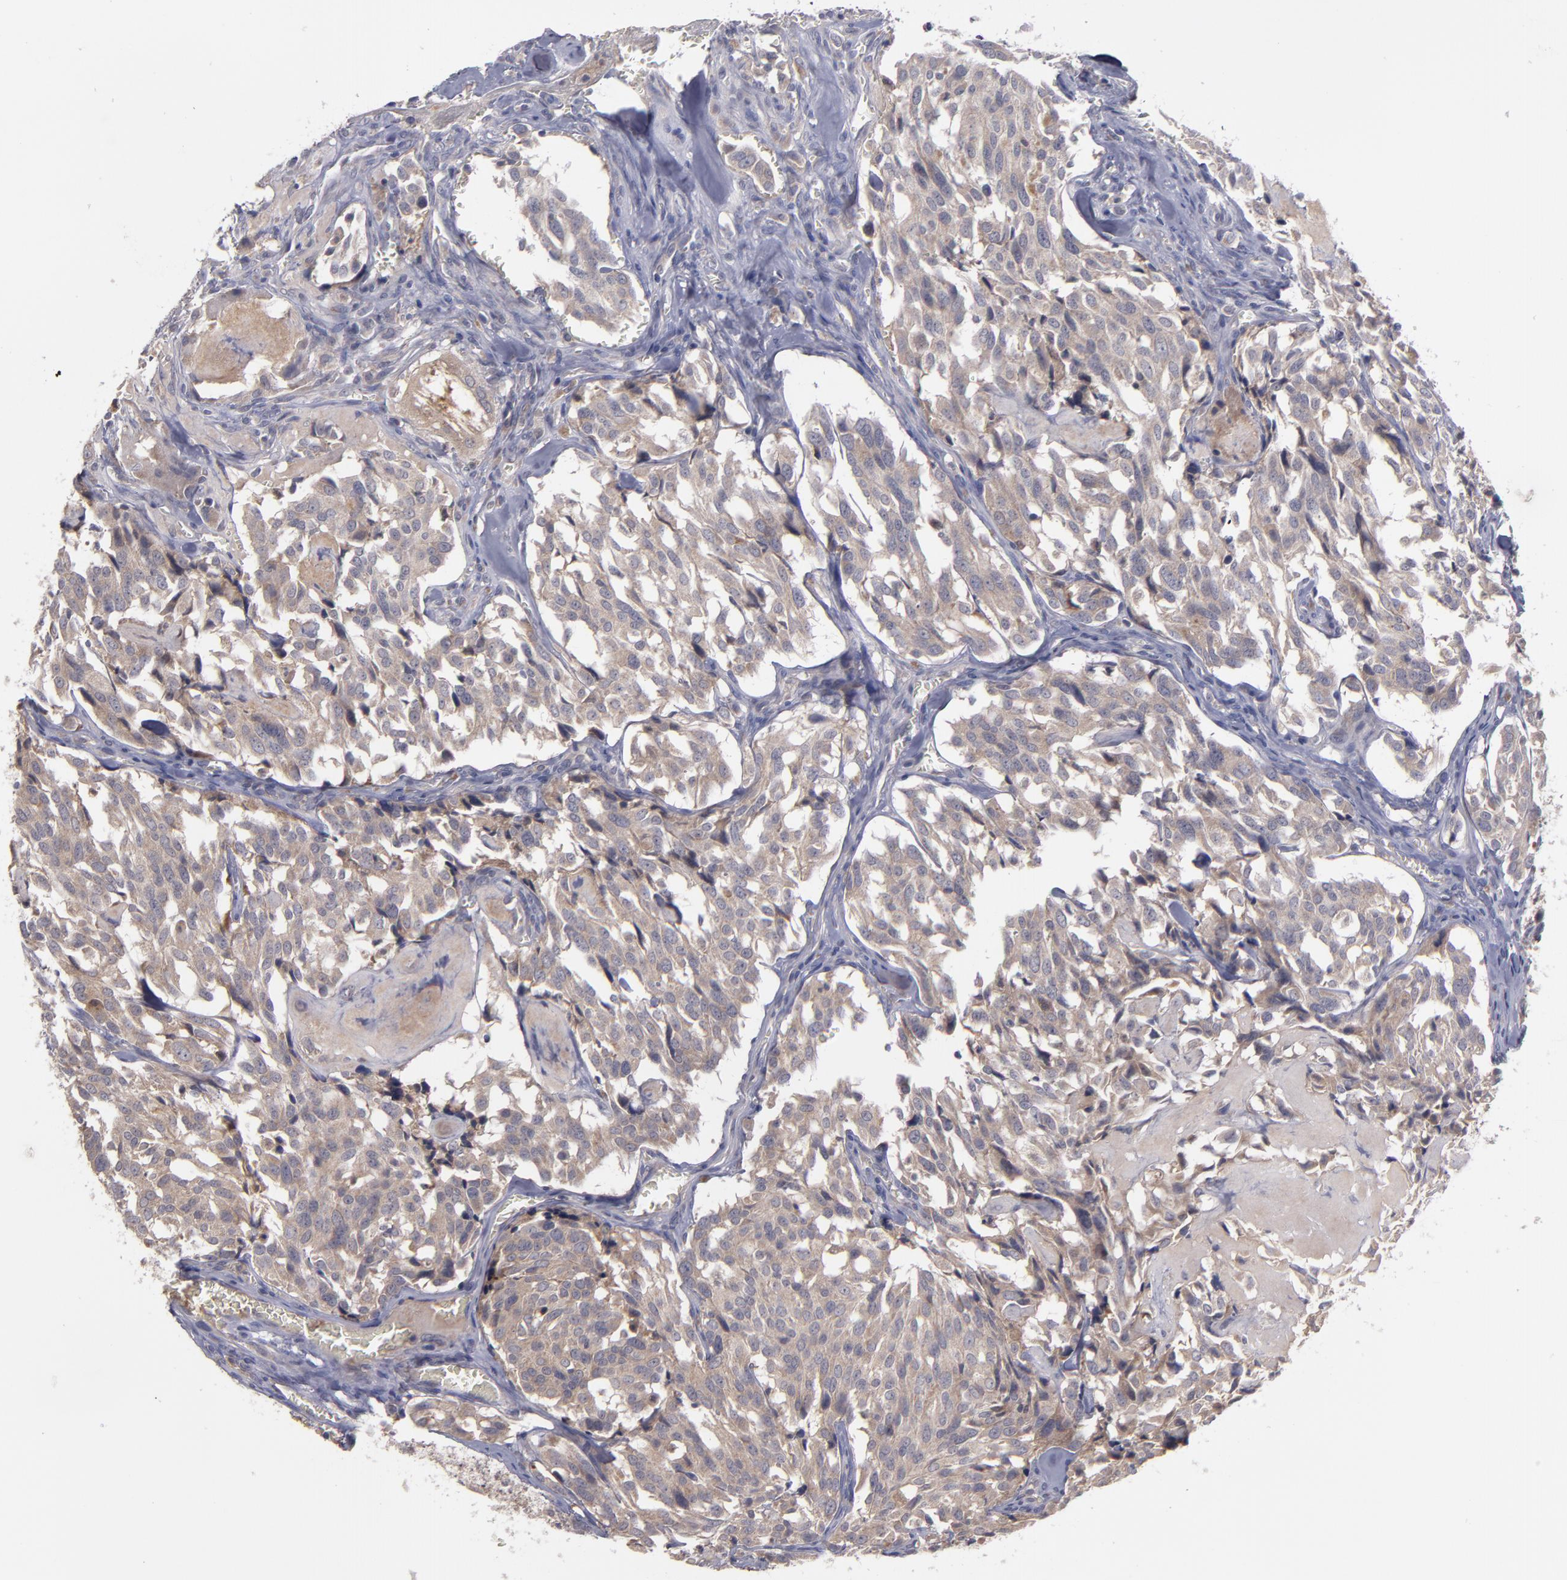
{"staining": {"intensity": "moderate", "quantity": ">75%", "location": "cytoplasmic/membranous"}, "tissue": "thyroid cancer", "cell_type": "Tumor cells", "image_type": "cancer", "snomed": [{"axis": "morphology", "description": "Carcinoma, NOS"}, {"axis": "morphology", "description": "Carcinoid, malignant, NOS"}, {"axis": "topography", "description": "Thyroid gland"}], "caption": "The micrograph shows staining of thyroid cancer (carcinoma), revealing moderate cytoplasmic/membranous protein positivity (brown color) within tumor cells.", "gene": "MMP11", "patient": {"sex": "male", "age": 33}}